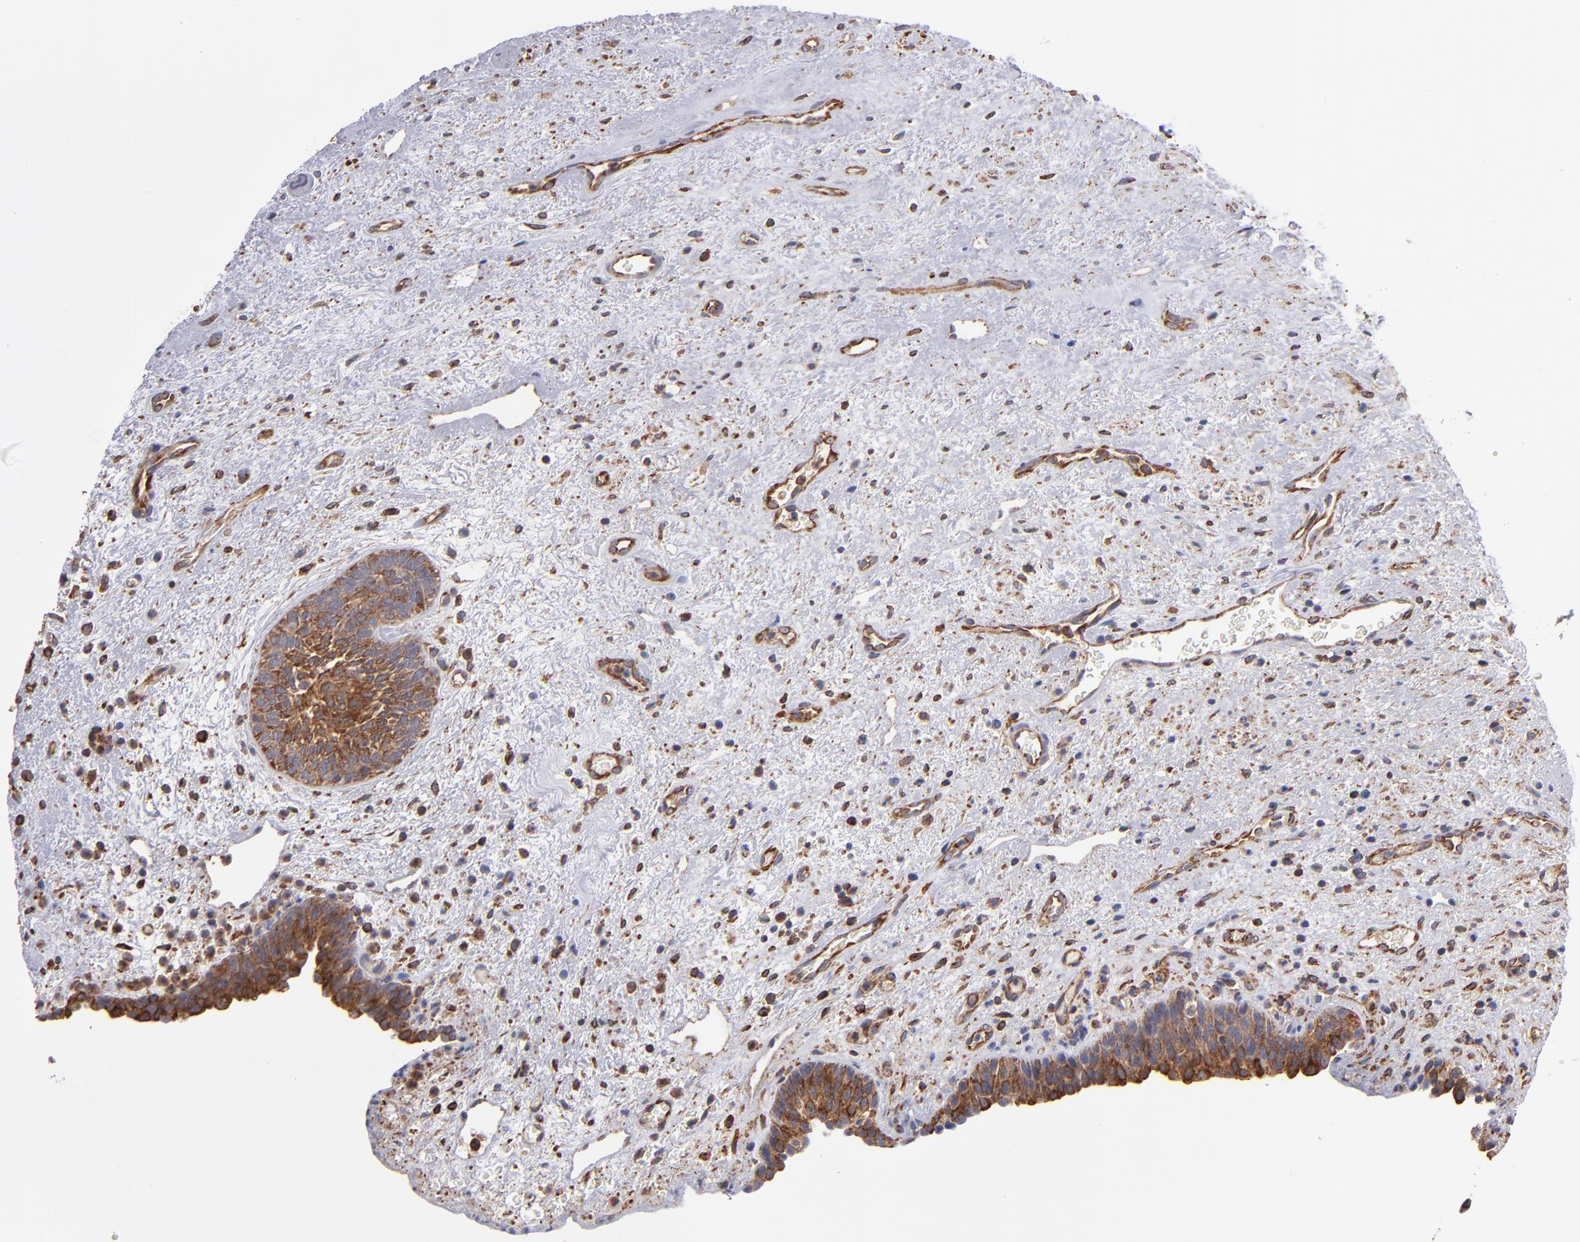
{"staining": {"intensity": "strong", "quantity": ">75%", "location": "cytoplasmic/membranous"}, "tissue": "urinary bladder", "cell_type": "Urothelial cells", "image_type": "normal", "snomed": [{"axis": "morphology", "description": "Normal tissue, NOS"}, {"axis": "topography", "description": "Urinary bladder"}], "caption": "High-magnification brightfield microscopy of benign urinary bladder stained with DAB (brown) and counterstained with hematoxylin (blue). urothelial cells exhibit strong cytoplasmic/membranous positivity is seen in approximately>75% of cells.", "gene": "MVP", "patient": {"sex": "male", "age": 48}}